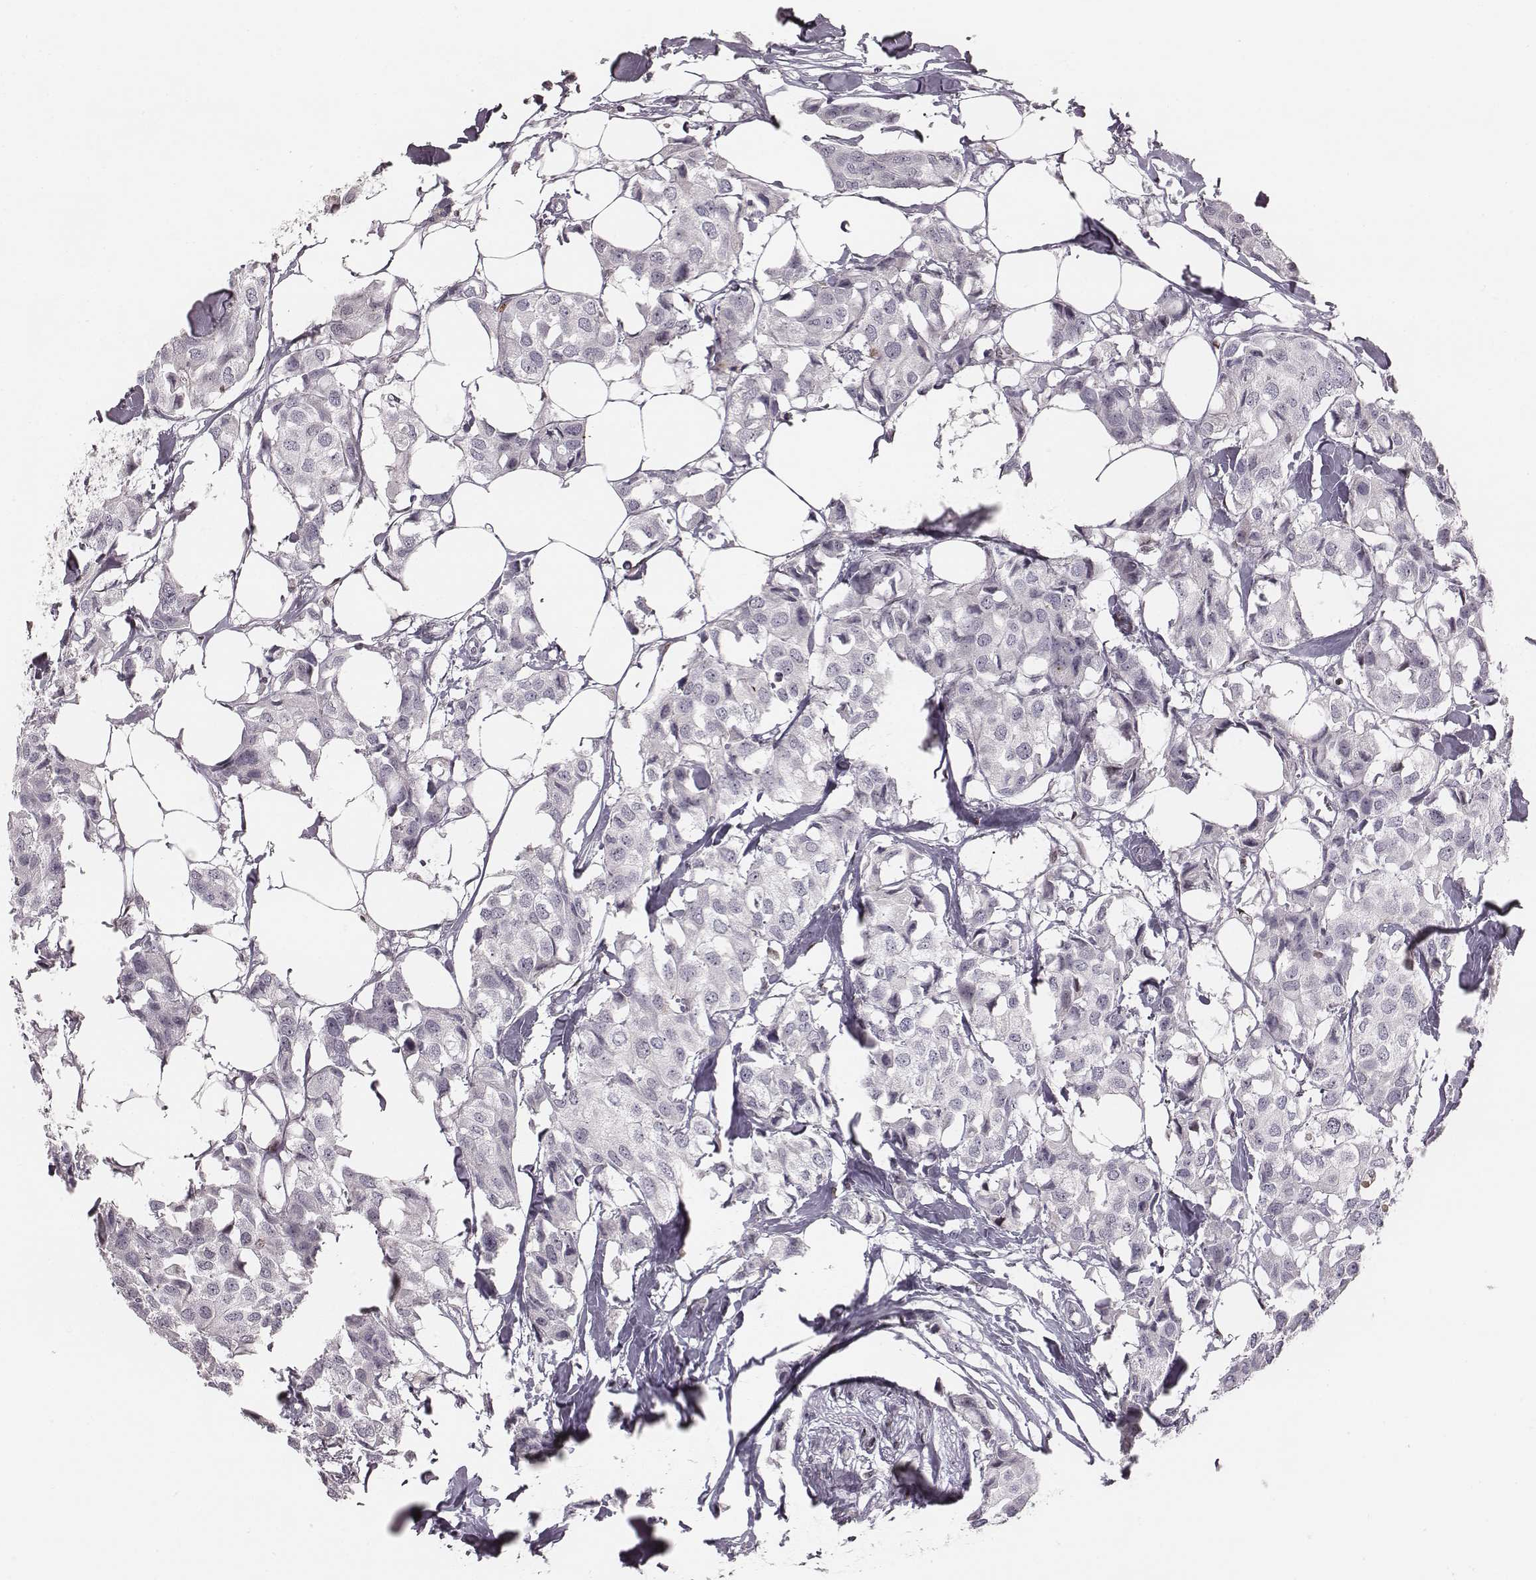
{"staining": {"intensity": "negative", "quantity": "none", "location": "none"}, "tissue": "breast cancer", "cell_type": "Tumor cells", "image_type": "cancer", "snomed": [{"axis": "morphology", "description": "Duct carcinoma"}, {"axis": "topography", "description": "Breast"}], "caption": "Immunohistochemical staining of human breast cancer (intraductal carcinoma) exhibits no significant positivity in tumor cells. Nuclei are stained in blue.", "gene": "NDC1", "patient": {"sex": "female", "age": 80}}